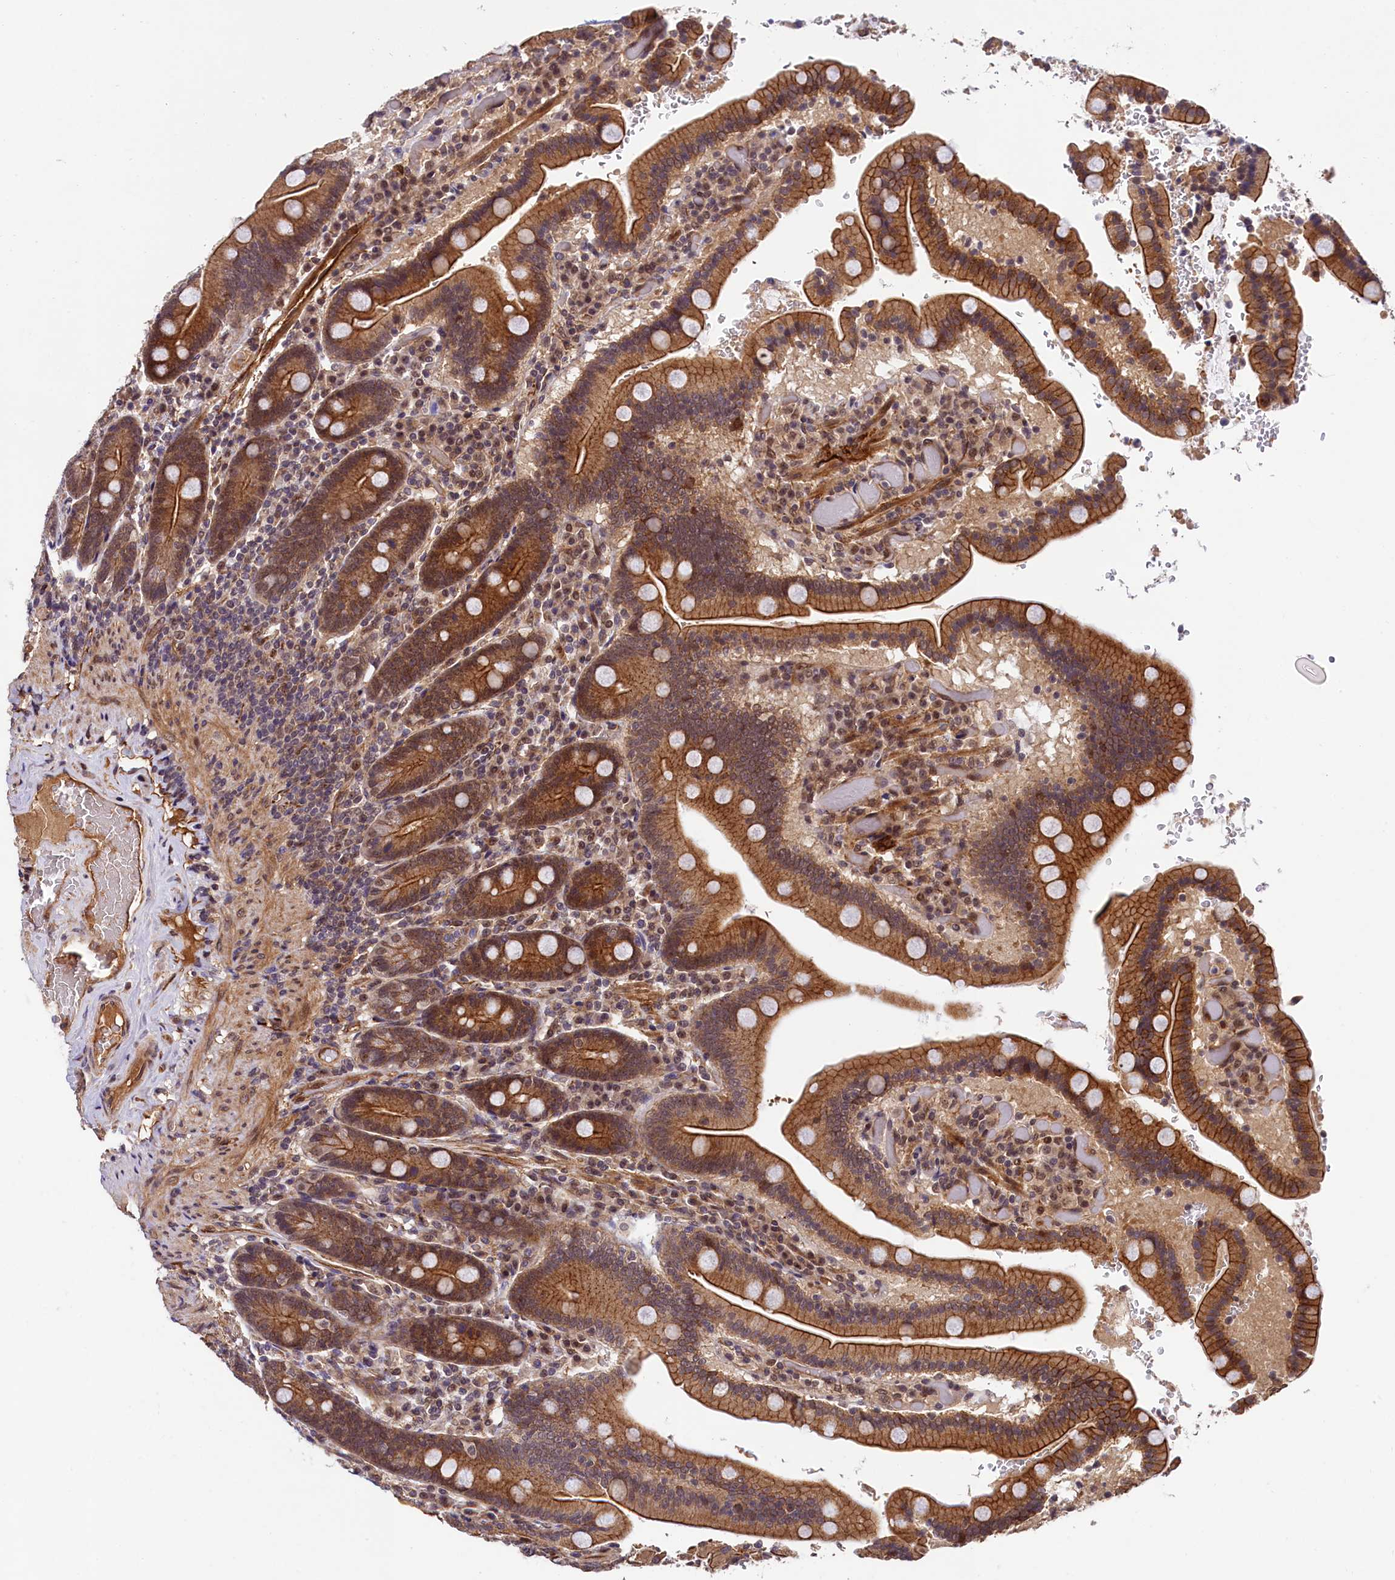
{"staining": {"intensity": "strong", "quantity": ">75%", "location": "cytoplasmic/membranous"}, "tissue": "duodenum", "cell_type": "Glandular cells", "image_type": "normal", "snomed": [{"axis": "morphology", "description": "Normal tissue, NOS"}, {"axis": "topography", "description": "Duodenum"}], "caption": "Protein expression analysis of benign human duodenum reveals strong cytoplasmic/membranous expression in approximately >75% of glandular cells.", "gene": "ARL14EP", "patient": {"sex": "female", "age": 62}}